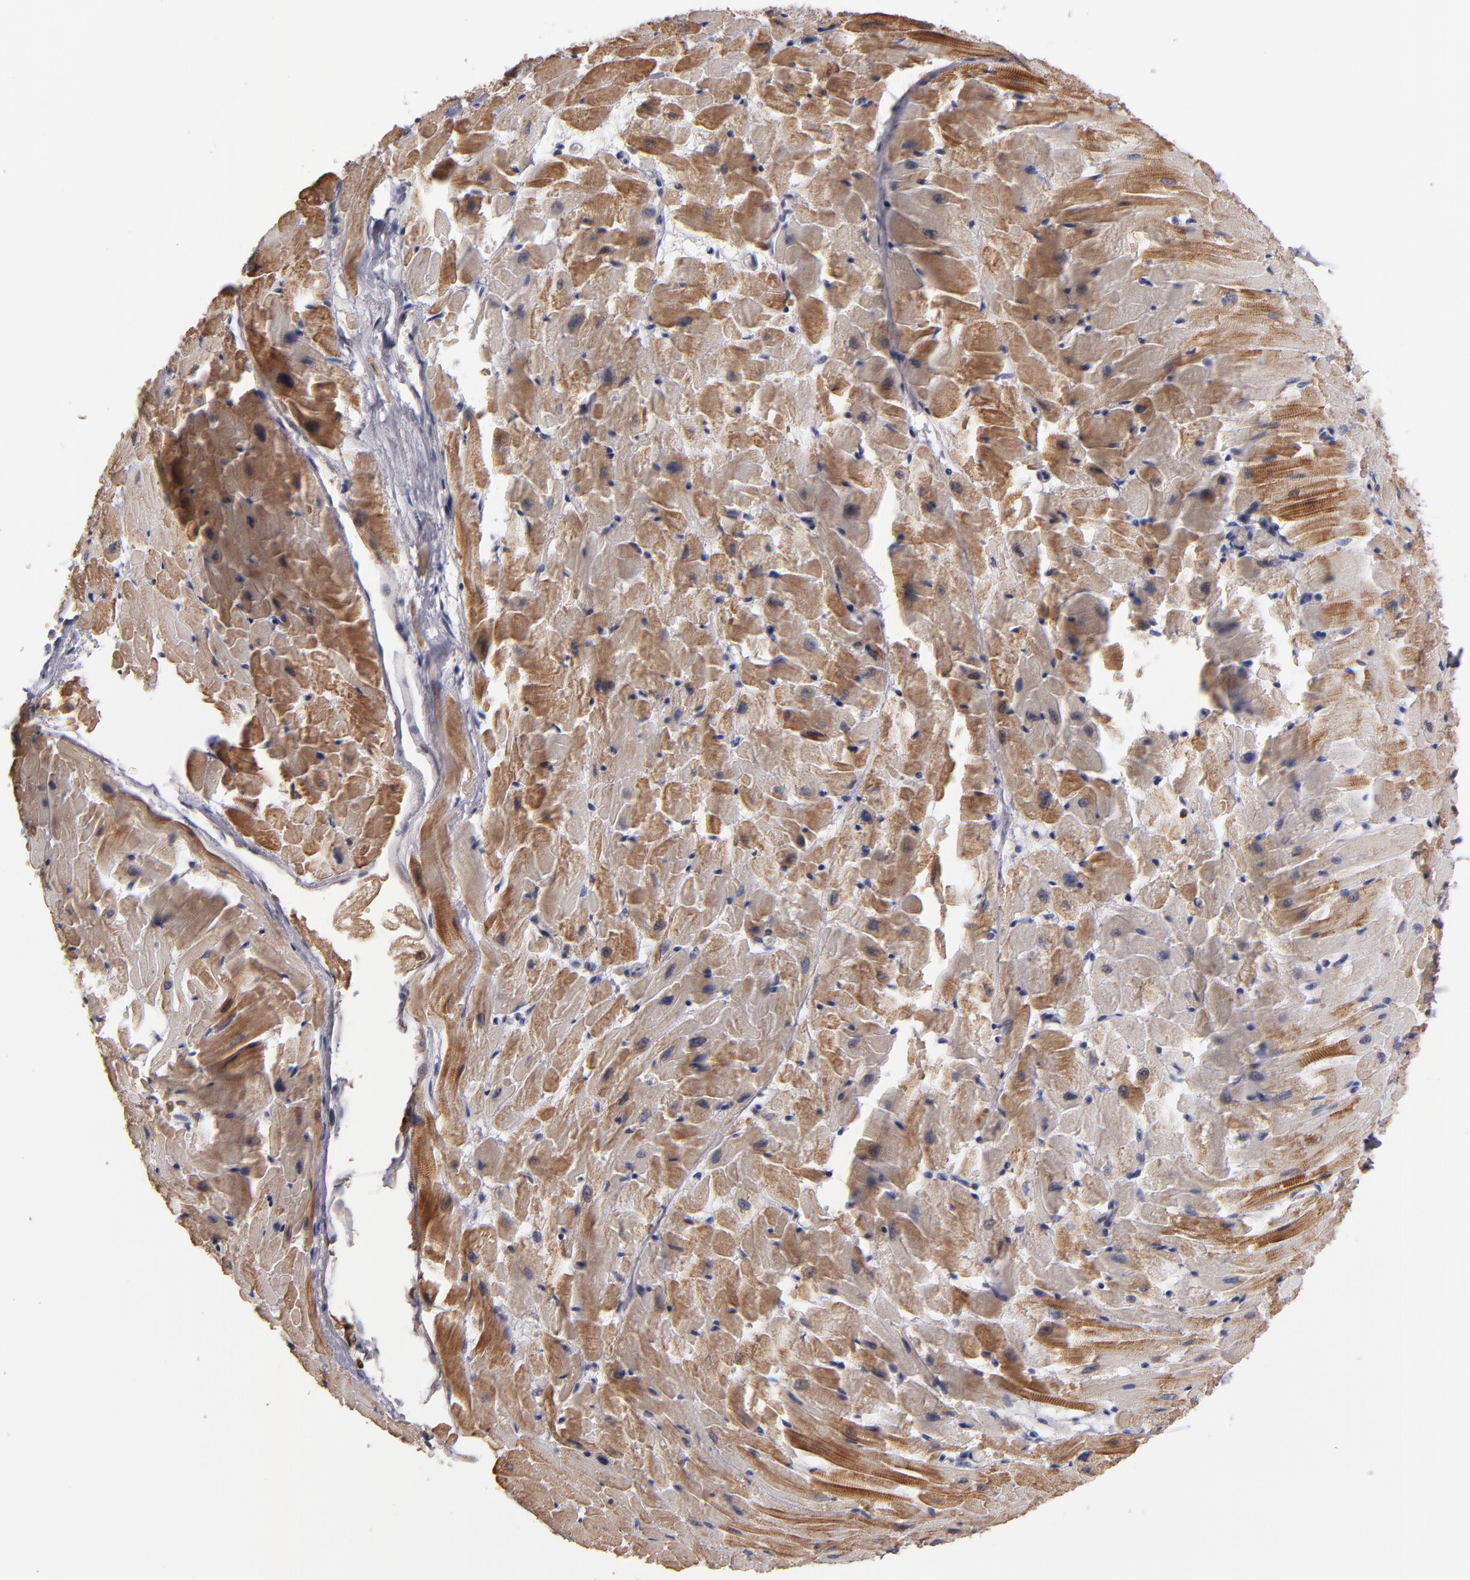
{"staining": {"intensity": "moderate", "quantity": "25%-75%", "location": "cytoplasmic/membranous"}, "tissue": "heart muscle", "cell_type": "Cardiomyocytes", "image_type": "normal", "snomed": [{"axis": "morphology", "description": "Normal tissue, NOS"}, {"axis": "topography", "description": "Heart"}], "caption": "IHC micrograph of benign heart muscle stained for a protein (brown), which shows medium levels of moderate cytoplasmic/membranous positivity in approximately 25%-75% of cardiomyocytes.", "gene": "DACT1", "patient": {"sex": "female", "age": 19}}